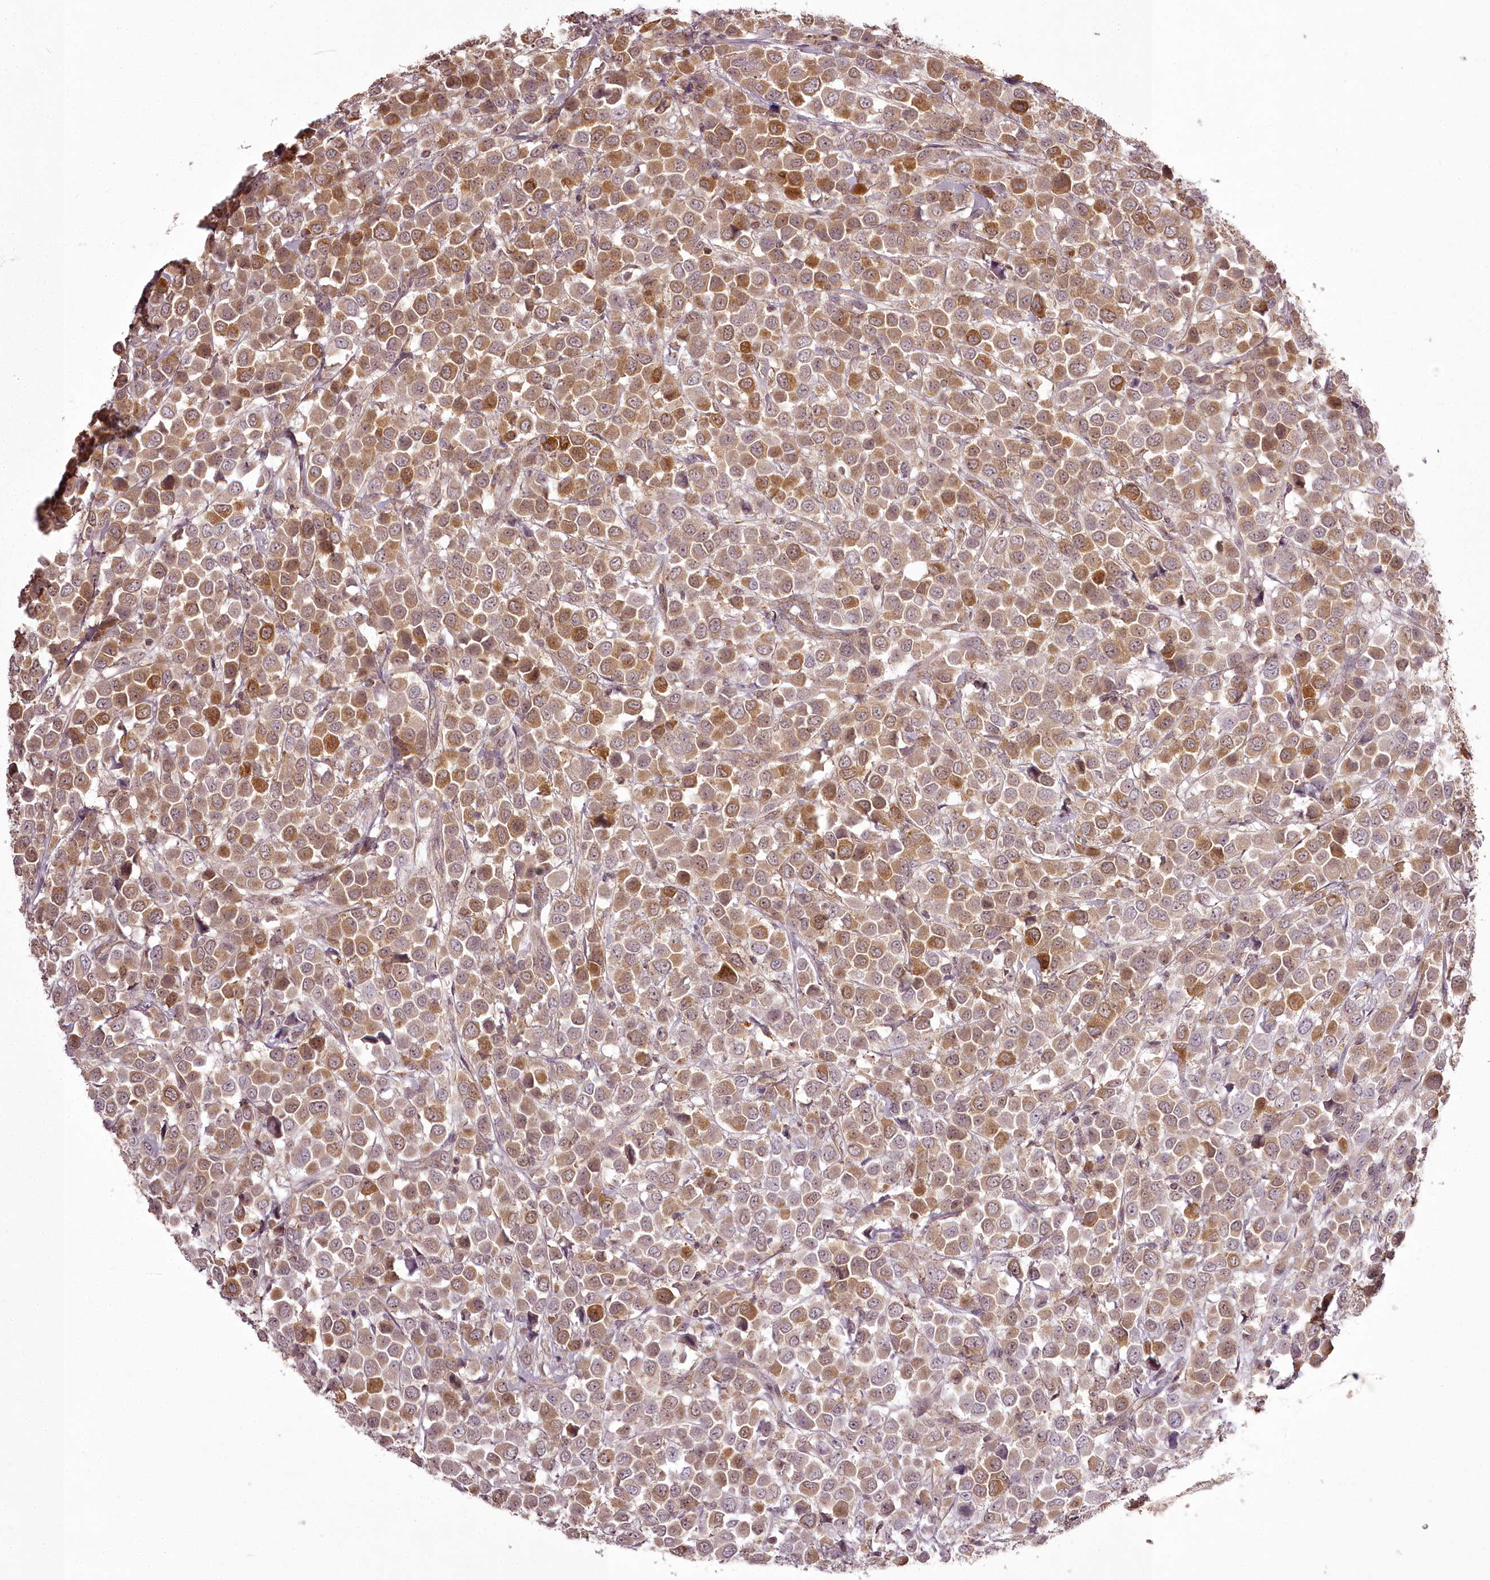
{"staining": {"intensity": "moderate", "quantity": ">75%", "location": "cytoplasmic/membranous,nuclear"}, "tissue": "breast cancer", "cell_type": "Tumor cells", "image_type": "cancer", "snomed": [{"axis": "morphology", "description": "Duct carcinoma"}, {"axis": "topography", "description": "Breast"}], "caption": "A medium amount of moderate cytoplasmic/membranous and nuclear expression is present in about >75% of tumor cells in breast cancer tissue. The protein of interest is shown in brown color, while the nuclei are stained blue.", "gene": "CHCHD2", "patient": {"sex": "female", "age": 61}}